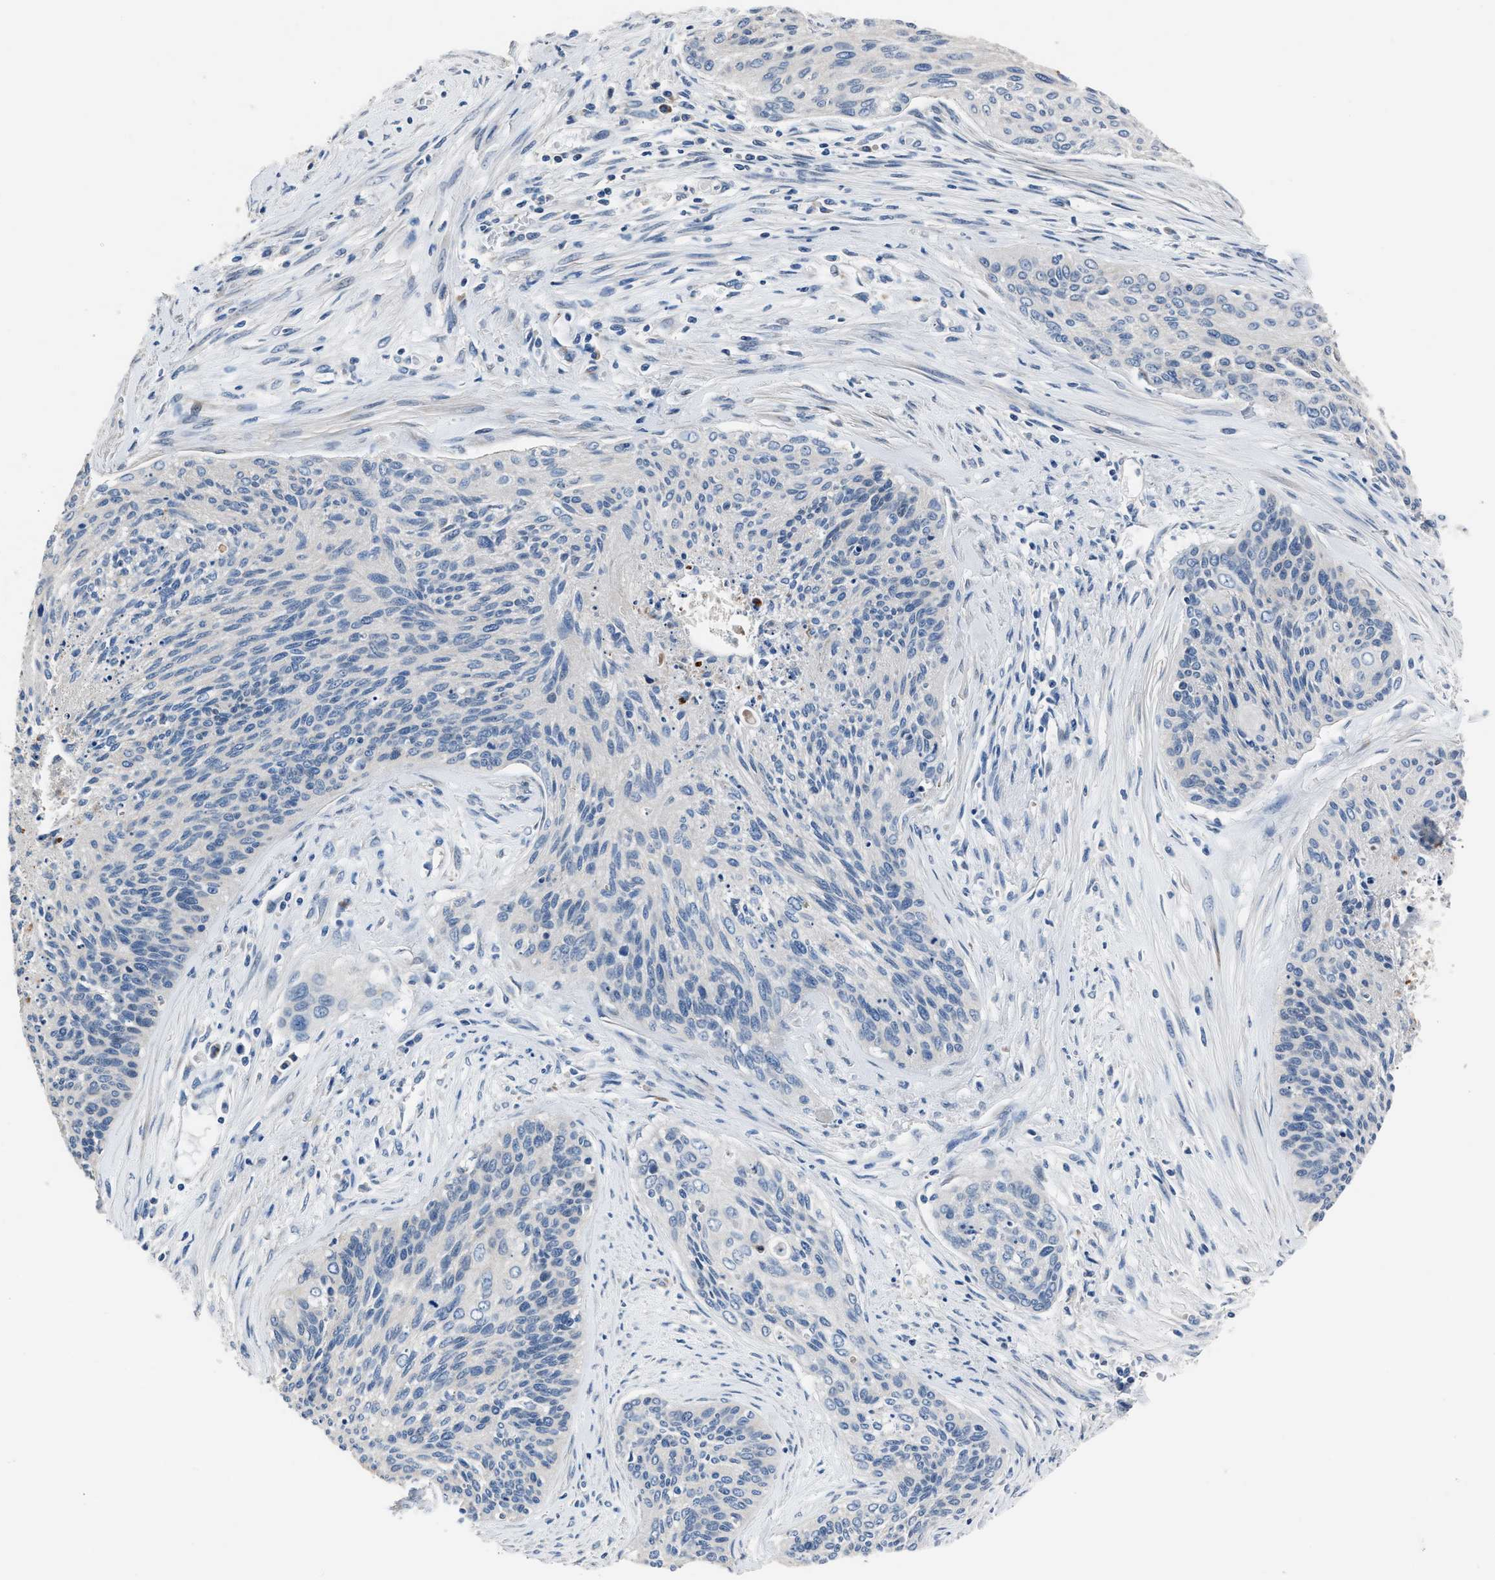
{"staining": {"intensity": "negative", "quantity": "none", "location": "none"}, "tissue": "cervical cancer", "cell_type": "Tumor cells", "image_type": "cancer", "snomed": [{"axis": "morphology", "description": "Squamous cell carcinoma, NOS"}, {"axis": "topography", "description": "Cervix"}], "caption": "Immunohistochemistry histopathology image of neoplastic tissue: human squamous cell carcinoma (cervical) stained with DAB (3,3'-diaminobenzidine) reveals no significant protein expression in tumor cells. The staining was performed using DAB to visualize the protein expression in brown, while the nuclei were stained in blue with hematoxylin (Magnification: 20x).", "gene": "DNAJC24", "patient": {"sex": "female", "age": 55}}